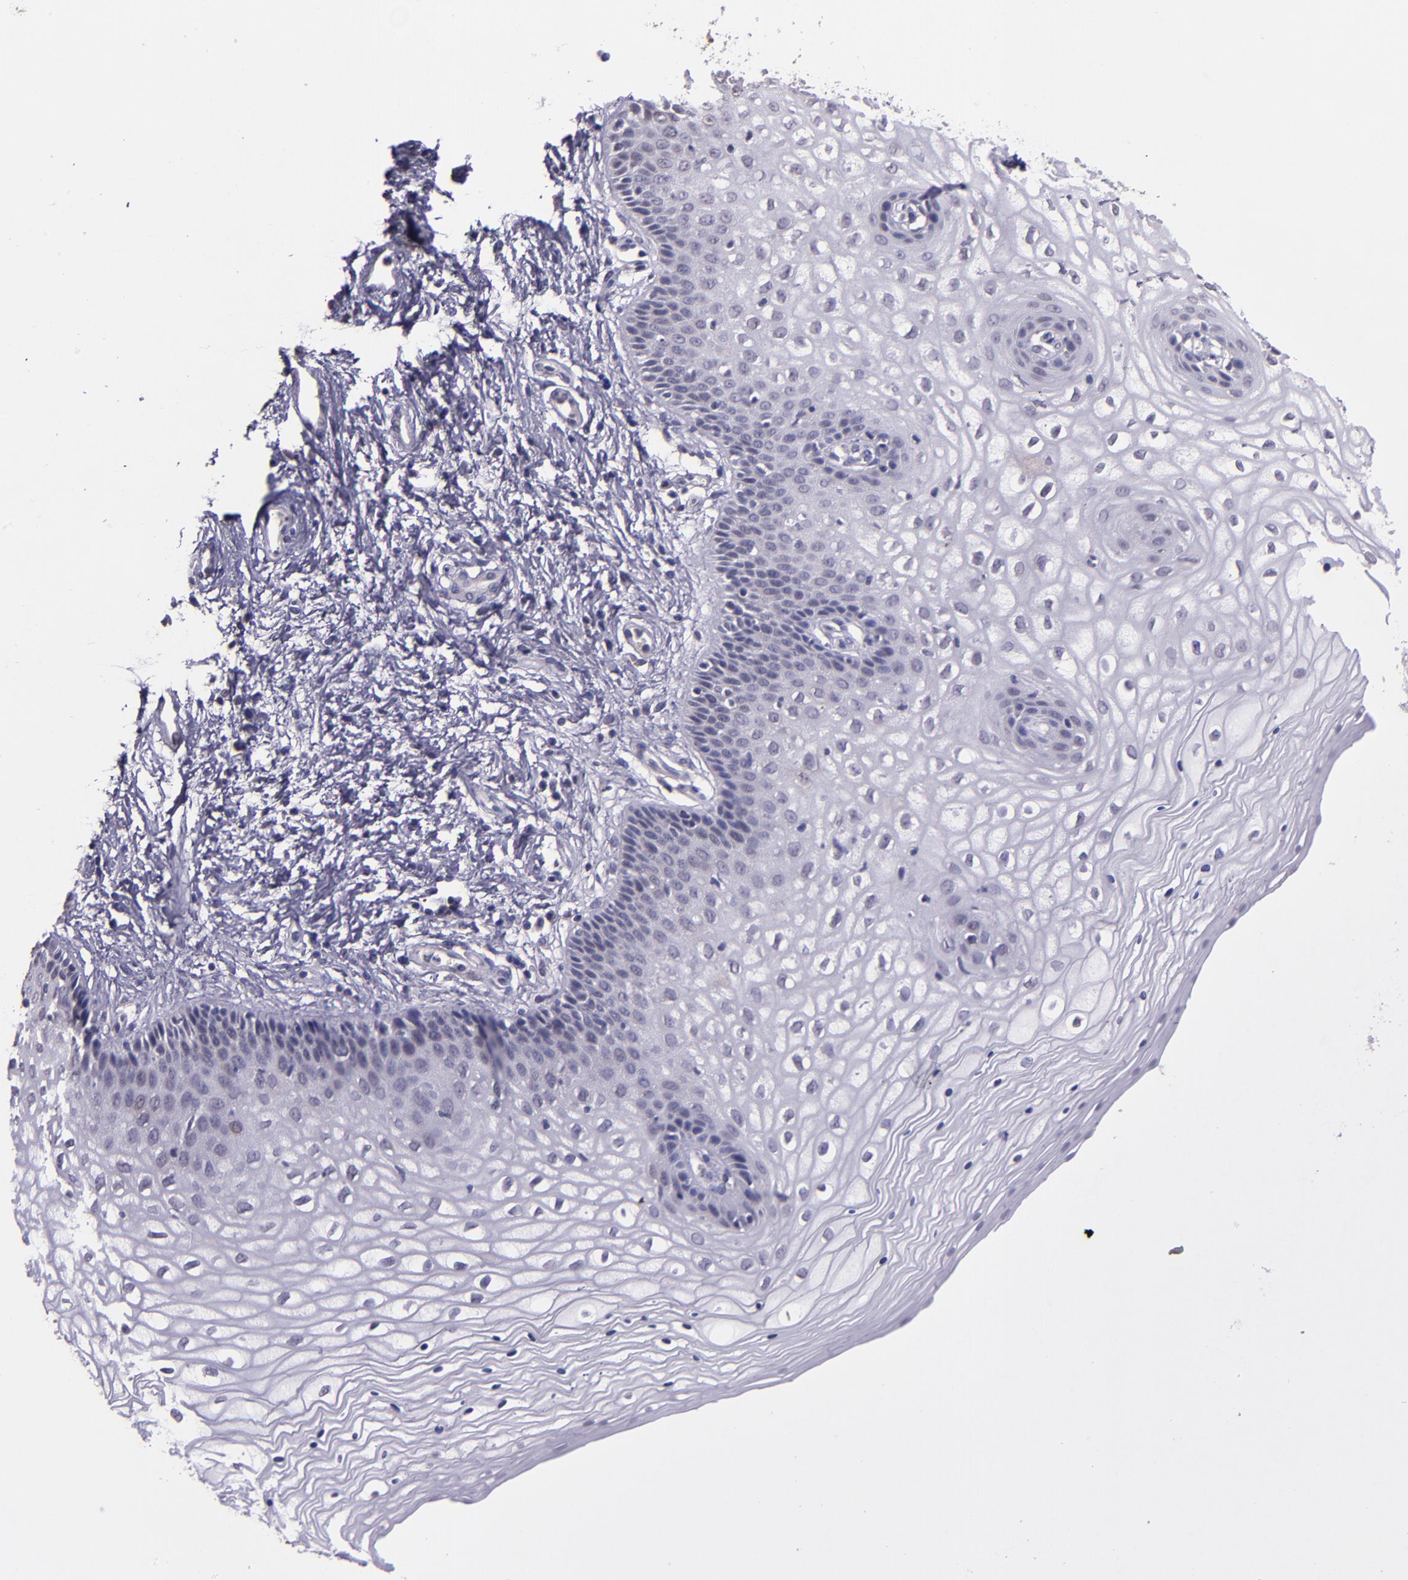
{"staining": {"intensity": "negative", "quantity": "none", "location": "none"}, "tissue": "vagina", "cell_type": "Squamous epithelial cells", "image_type": "normal", "snomed": [{"axis": "morphology", "description": "Normal tissue, NOS"}, {"axis": "topography", "description": "Vagina"}], "caption": "The histopathology image displays no significant staining in squamous epithelial cells of vagina. Brightfield microscopy of immunohistochemistry (IHC) stained with DAB (brown) and hematoxylin (blue), captured at high magnification.", "gene": "TAF7L", "patient": {"sex": "female", "age": 34}}